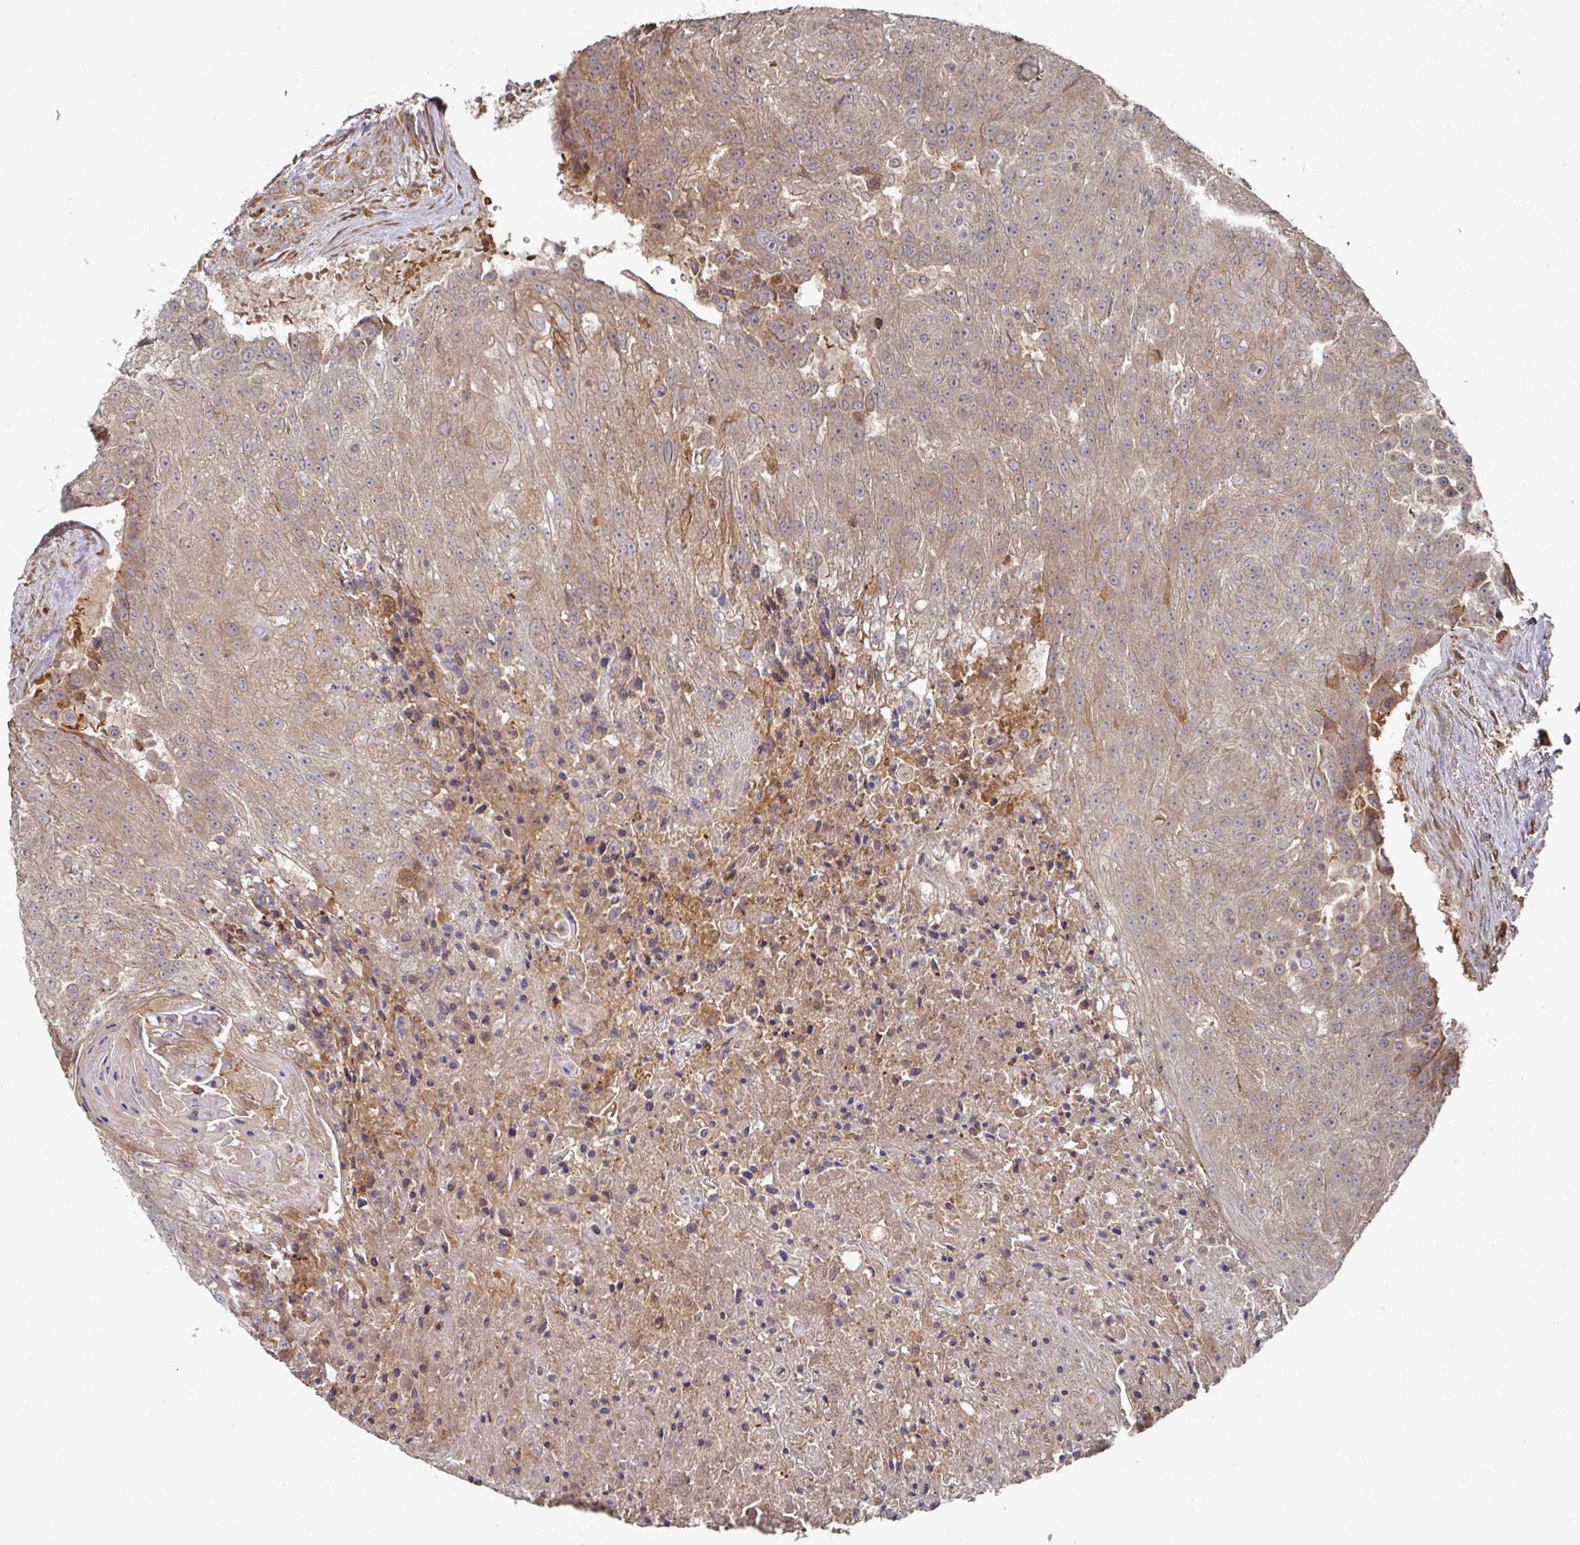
{"staining": {"intensity": "weak", "quantity": ">75%", "location": "cytoplasmic/membranous"}, "tissue": "urothelial cancer", "cell_type": "Tumor cells", "image_type": "cancer", "snomed": [{"axis": "morphology", "description": "Urothelial carcinoma, High grade"}, {"axis": "topography", "description": "Urinary bladder"}], "caption": "Tumor cells reveal weak cytoplasmic/membranous positivity in approximately >75% of cells in urothelial cancer.", "gene": "CEP95", "patient": {"sex": "female", "age": 63}}